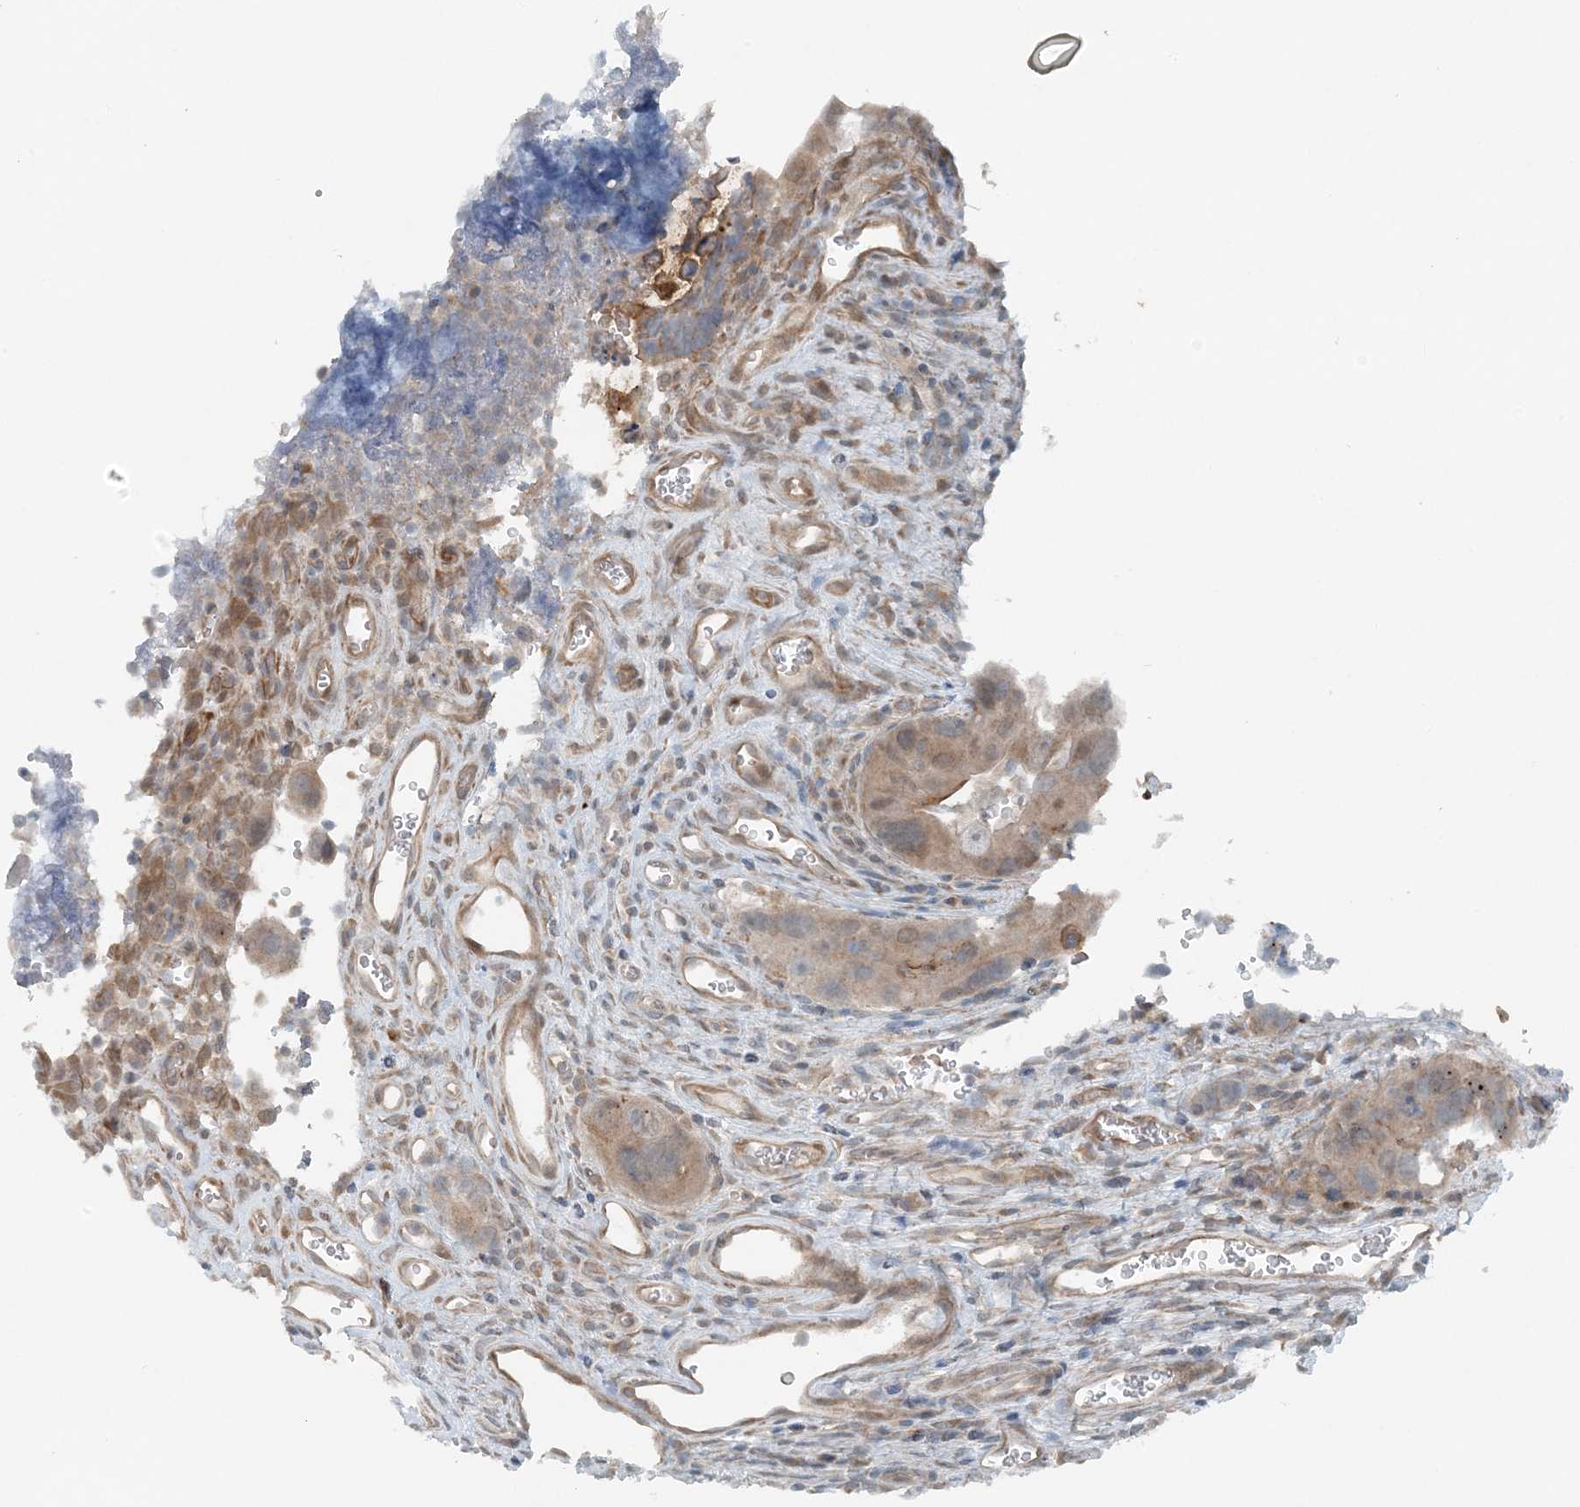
{"staining": {"intensity": "weak", "quantity": ">75%", "location": "cytoplasmic/membranous"}, "tissue": "colorectal cancer", "cell_type": "Tumor cells", "image_type": "cancer", "snomed": [{"axis": "morphology", "description": "Adenocarcinoma, NOS"}, {"axis": "topography", "description": "Rectum"}], "caption": "IHC (DAB) staining of human adenocarcinoma (colorectal) demonstrates weak cytoplasmic/membranous protein staining in approximately >75% of tumor cells.", "gene": "MITD1", "patient": {"sex": "male", "age": 59}}